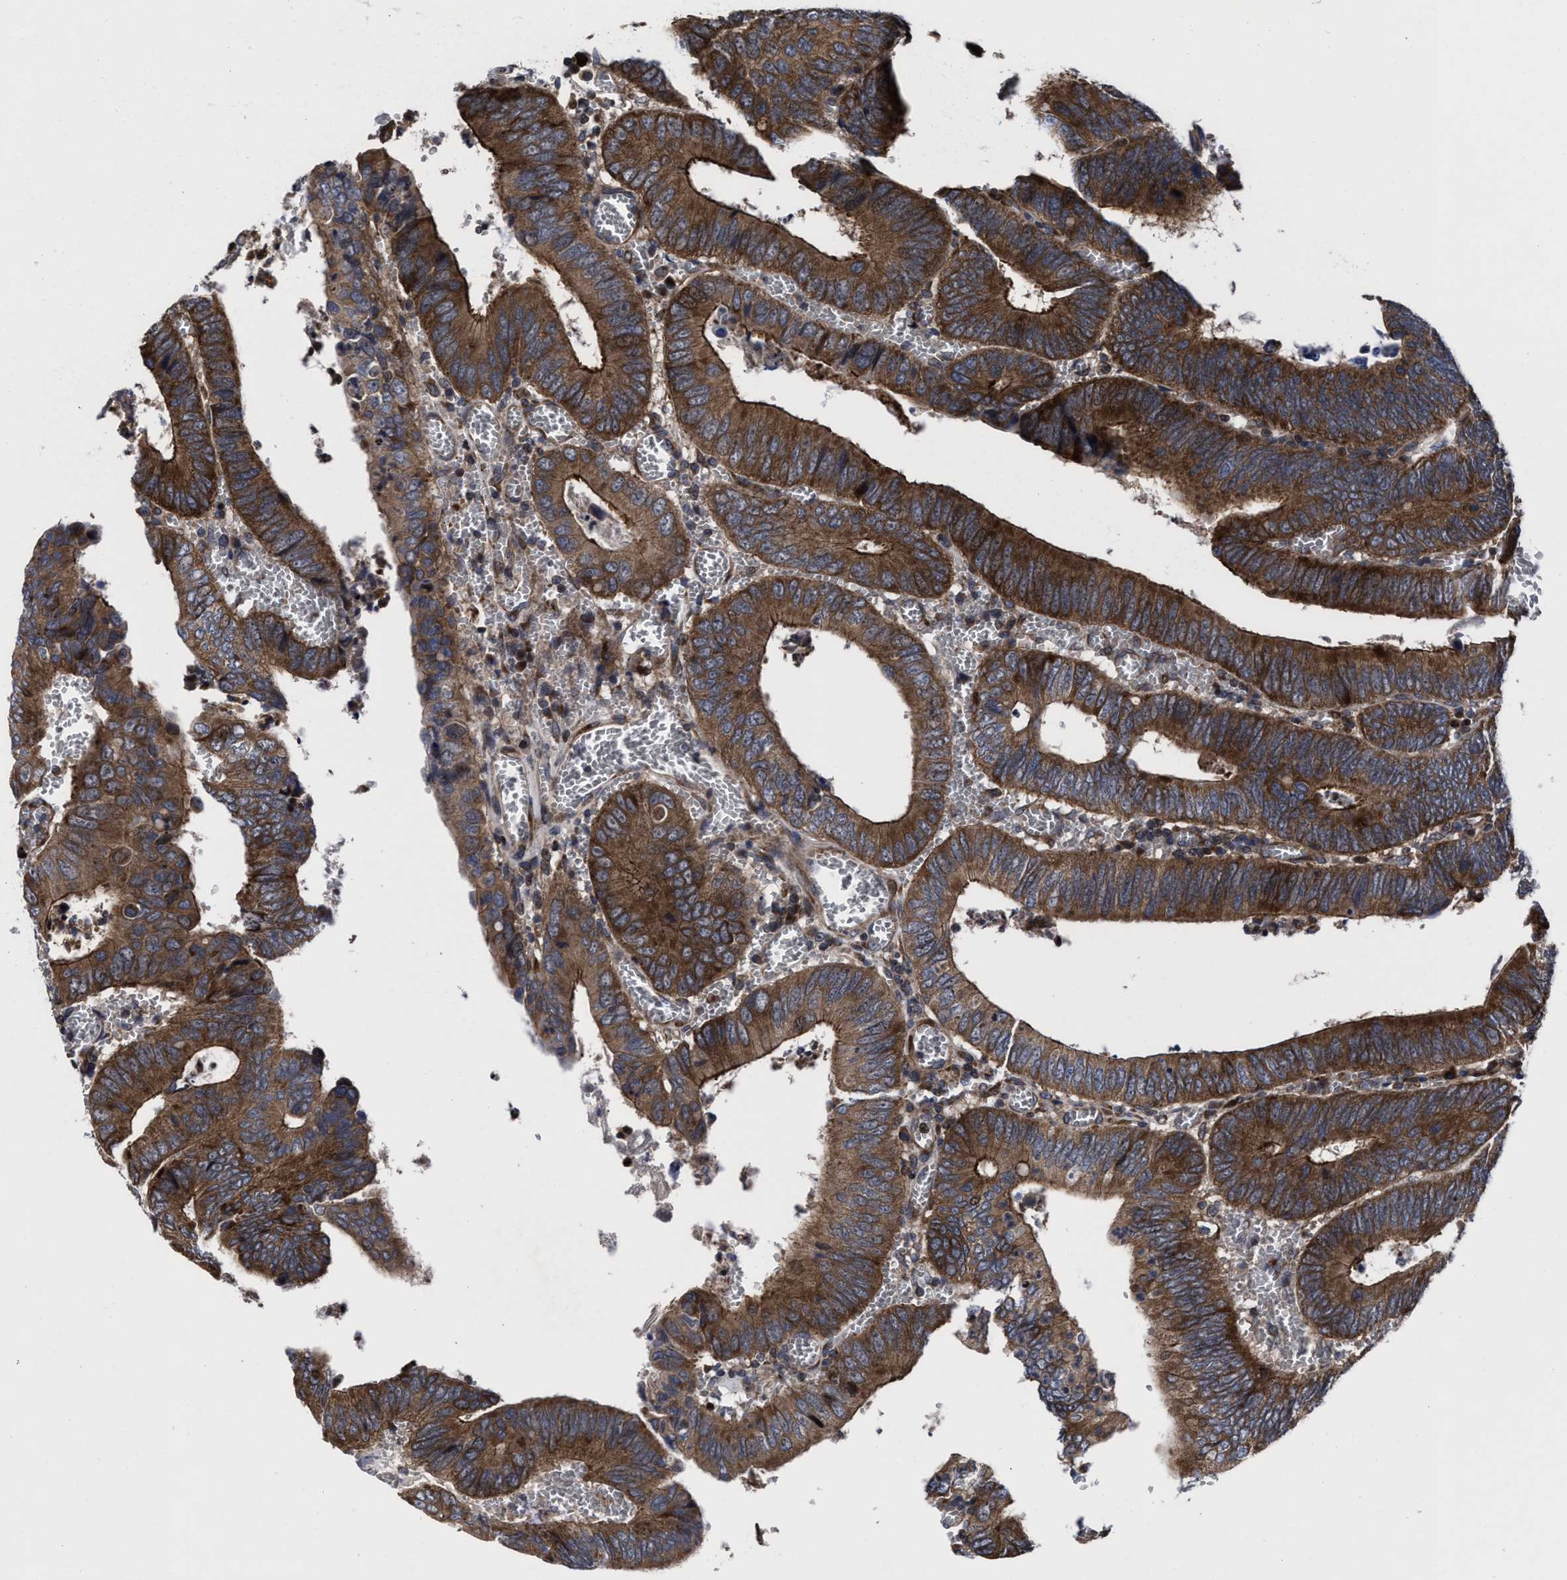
{"staining": {"intensity": "strong", "quantity": ">75%", "location": "cytoplasmic/membranous"}, "tissue": "colorectal cancer", "cell_type": "Tumor cells", "image_type": "cancer", "snomed": [{"axis": "morphology", "description": "Inflammation, NOS"}, {"axis": "morphology", "description": "Adenocarcinoma, NOS"}, {"axis": "topography", "description": "Colon"}], "caption": "Strong cytoplasmic/membranous protein positivity is present in approximately >75% of tumor cells in colorectal cancer (adenocarcinoma).", "gene": "MRPL50", "patient": {"sex": "male", "age": 72}}